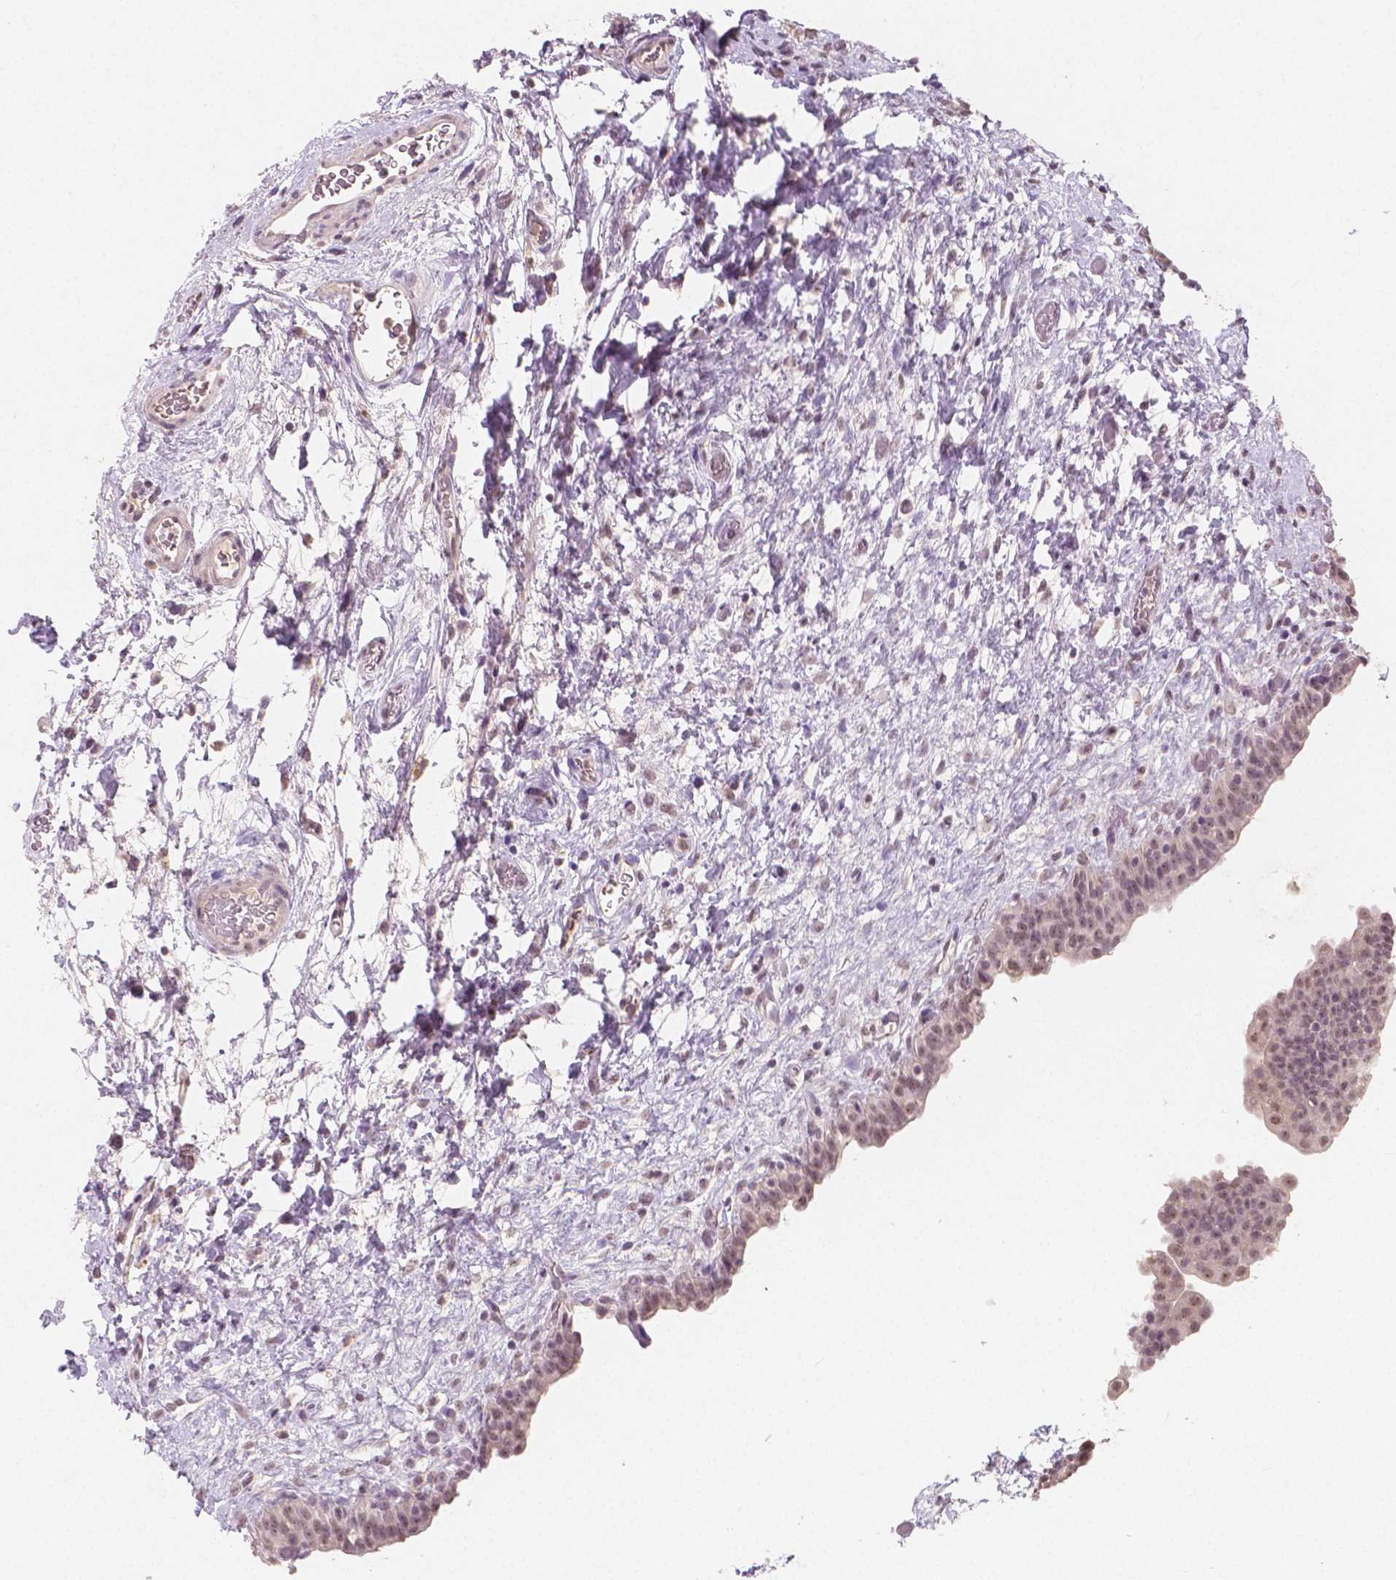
{"staining": {"intensity": "moderate", "quantity": ">75%", "location": "nuclear"}, "tissue": "urinary bladder", "cell_type": "Urothelial cells", "image_type": "normal", "snomed": [{"axis": "morphology", "description": "Normal tissue, NOS"}, {"axis": "topography", "description": "Urinary bladder"}], "caption": "Immunohistochemical staining of unremarkable urinary bladder exhibits >75% levels of moderate nuclear protein staining in approximately >75% of urothelial cells.", "gene": "NOLC1", "patient": {"sex": "male", "age": 69}}